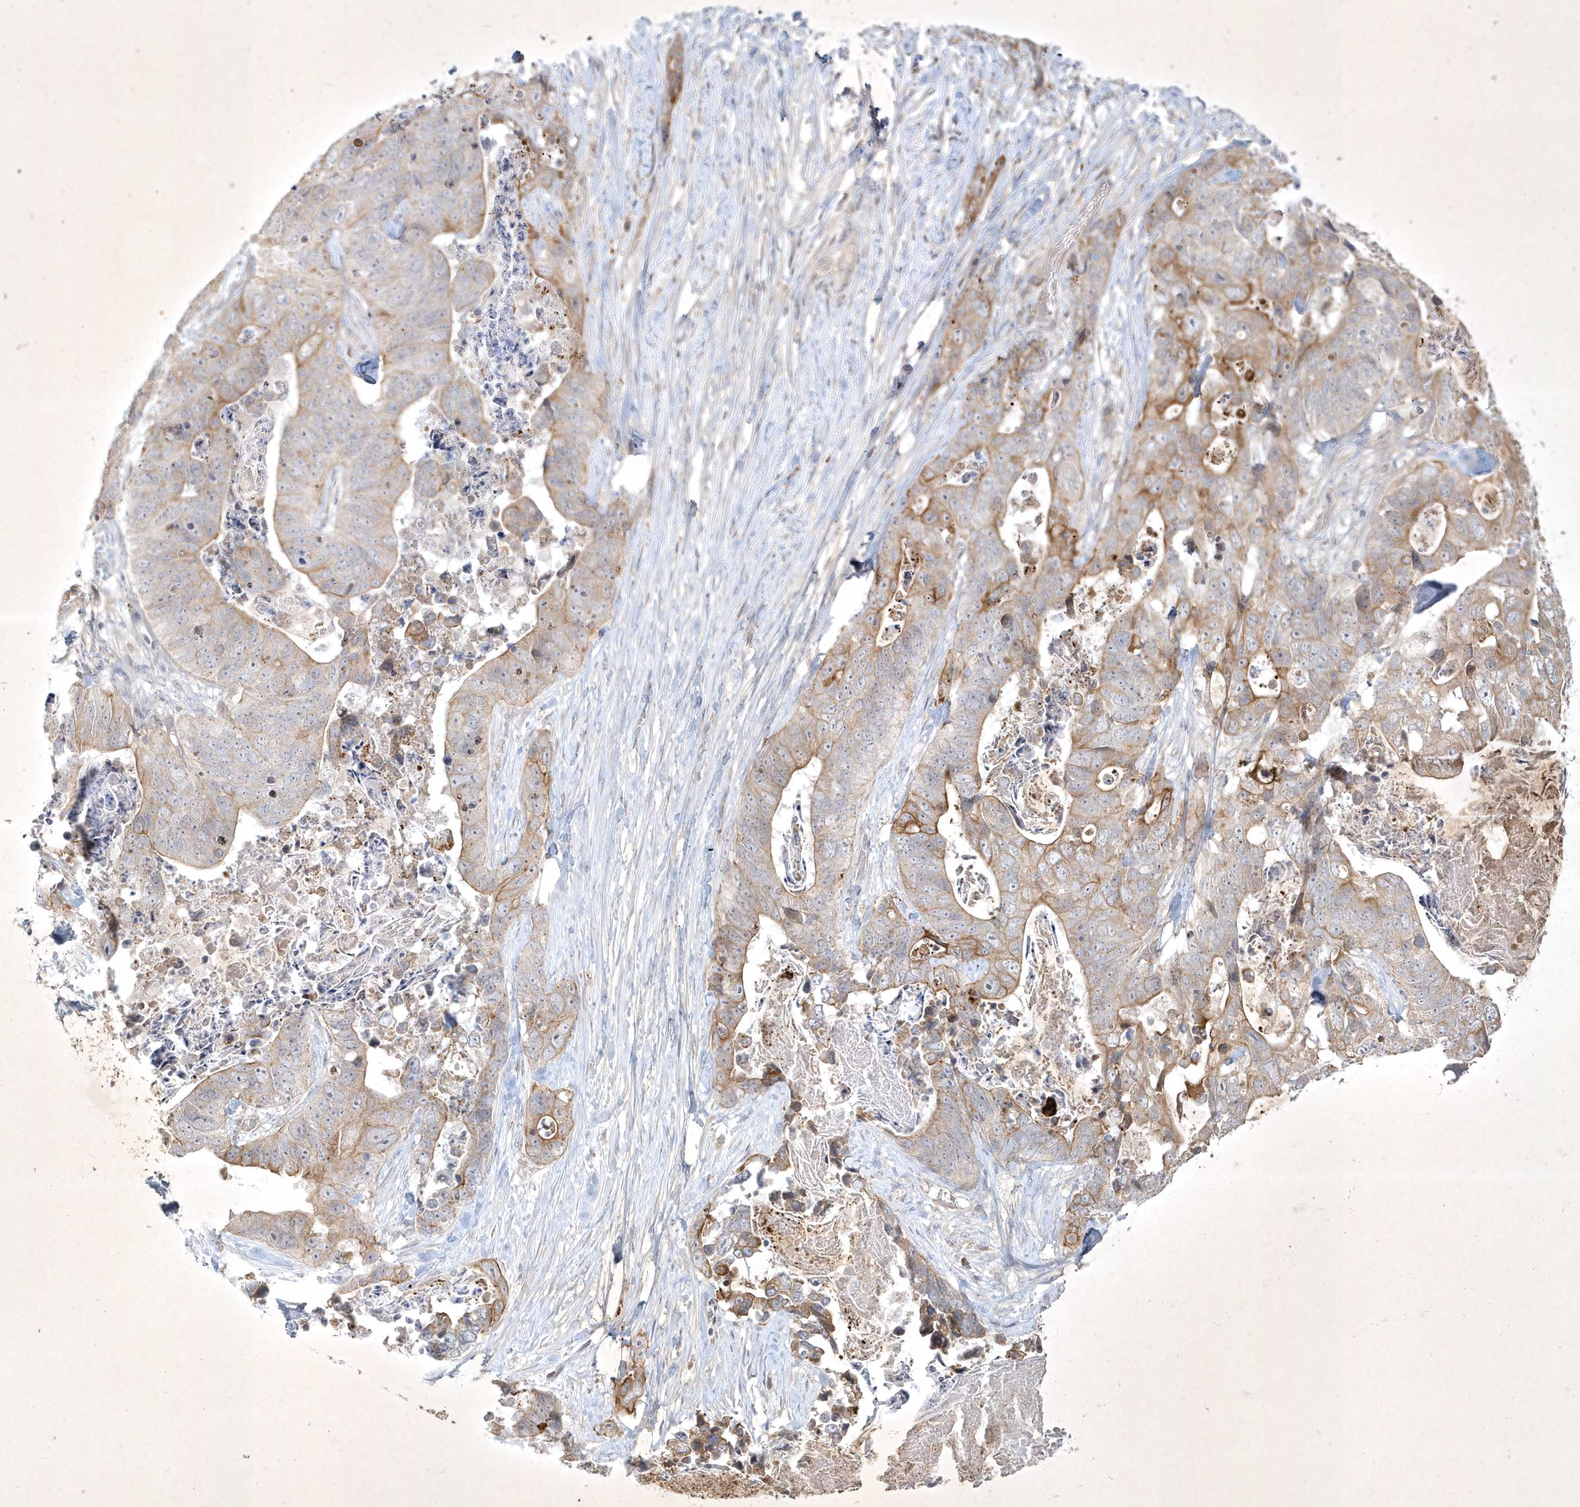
{"staining": {"intensity": "moderate", "quantity": "25%-75%", "location": "cytoplasmic/membranous"}, "tissue": "stomach cancer", "cell_type": "Tumor cells", "image_type": "cancer", "snomed": [{"axis": "morphology", "description": "Adenocarcinoma, NOS"}, {"axis": "topography", "description": "Stomach"}], "caption": "Immunohistochemical staining of human stomach cancer (adenocarcinoma) displays medium levels of moderate cytoplasmic/membranous staining in about 25%-75% of tumor cells.", "gene": "BOD1", "patient": {"sex": "female", "age": 89}}